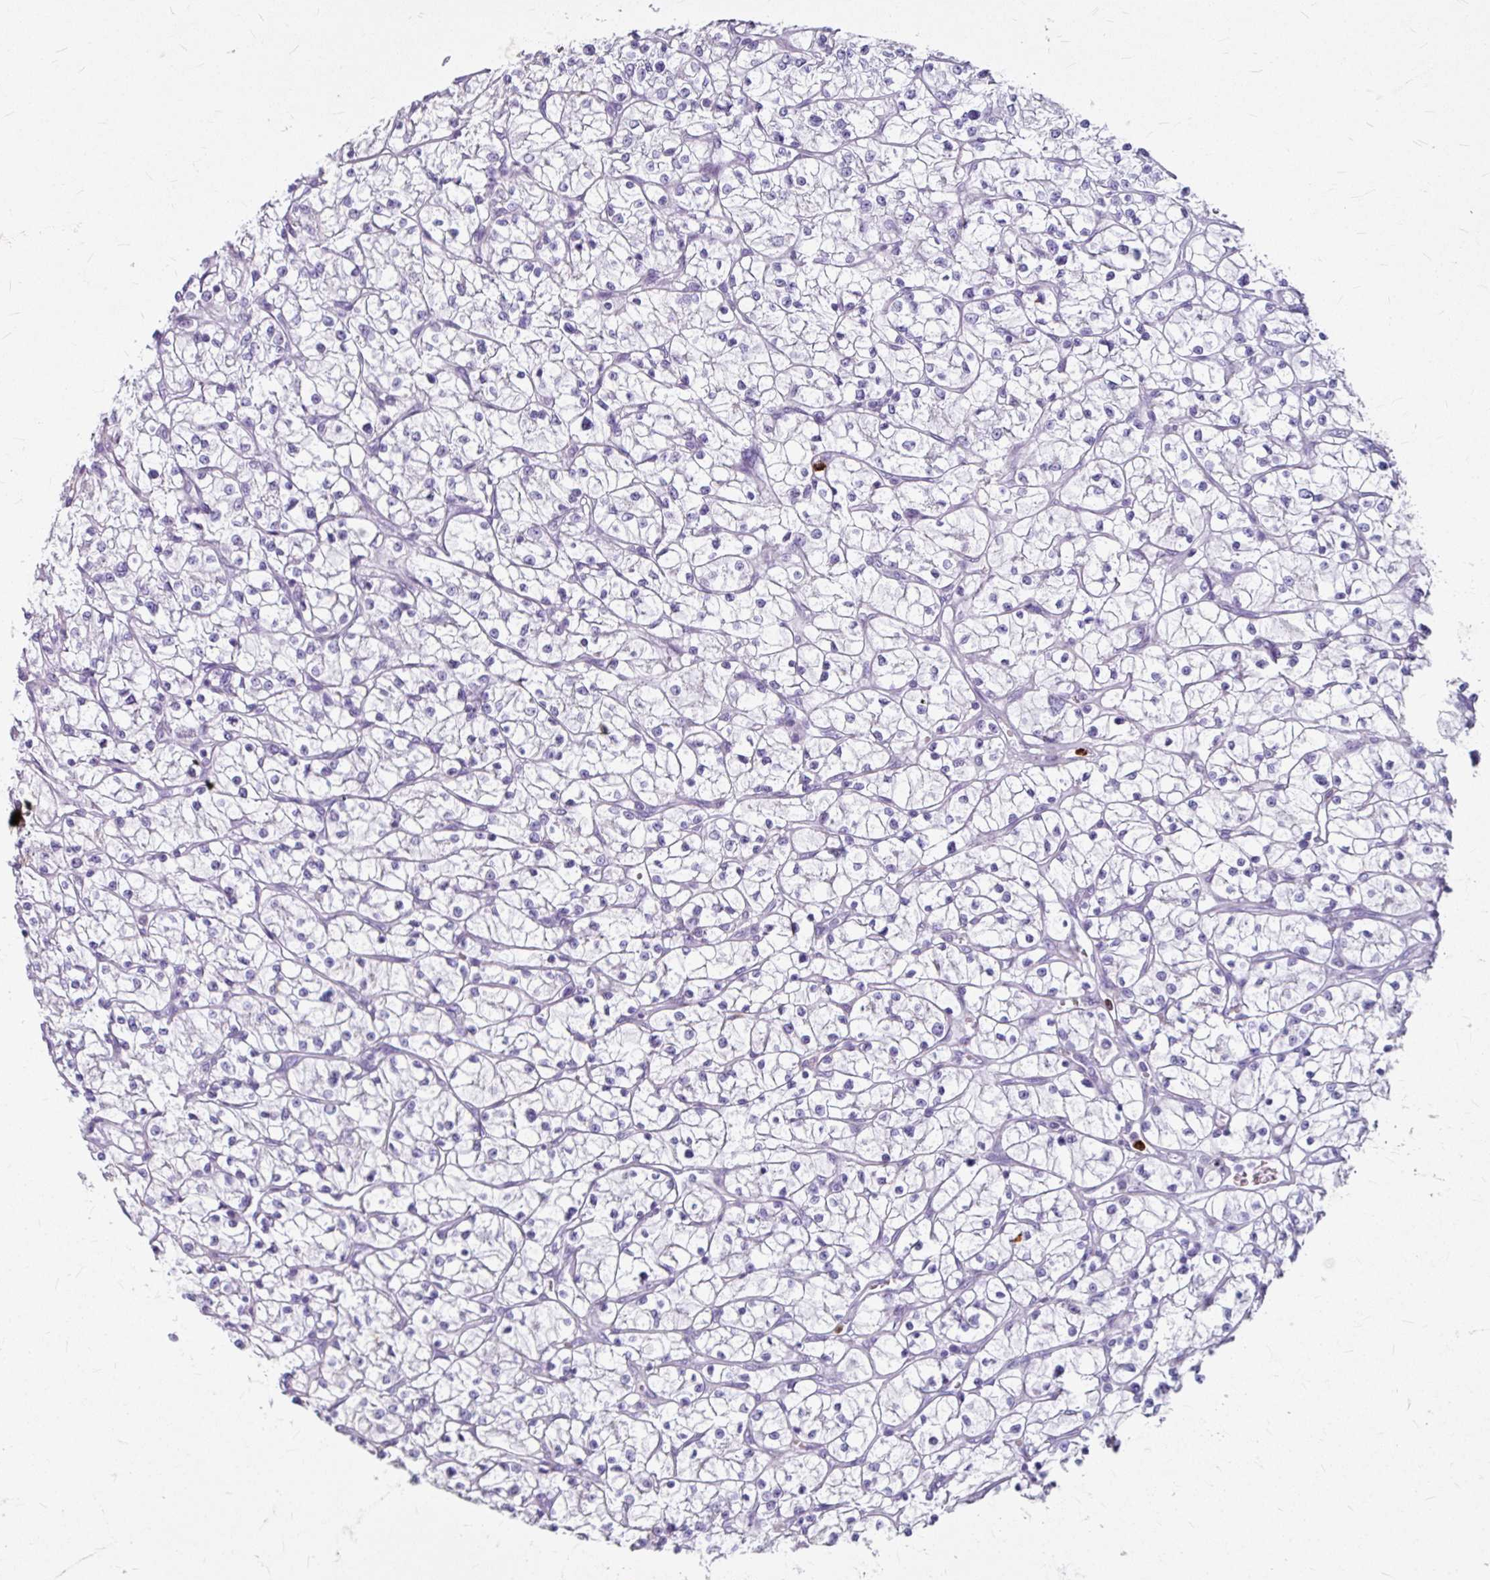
{"staining": {"intensity": "negative", "quantity": "none", "location": "none"}, "tissue": "renal cancer", "cell_type": "Tumor cells", "image_type": "cancer", "snomed": [{"axis": "morphology", "description": "Adenocarcinoma, NOS"}, {"axis": "topography", "description": "Kidney"}], "caption": "High power microscopy micrograph of an IHC photomicrograph of renal cancer (adenocarcinoma), revealing no significant positivity in tumor cells. (Brightfield microscopy of DAB (3,3'-diaminobenzidine) immunohistochemistry (IHC) at high magnification).", "gene": "ANKRD1", "patient": {"sex": "female", "age": 64}}